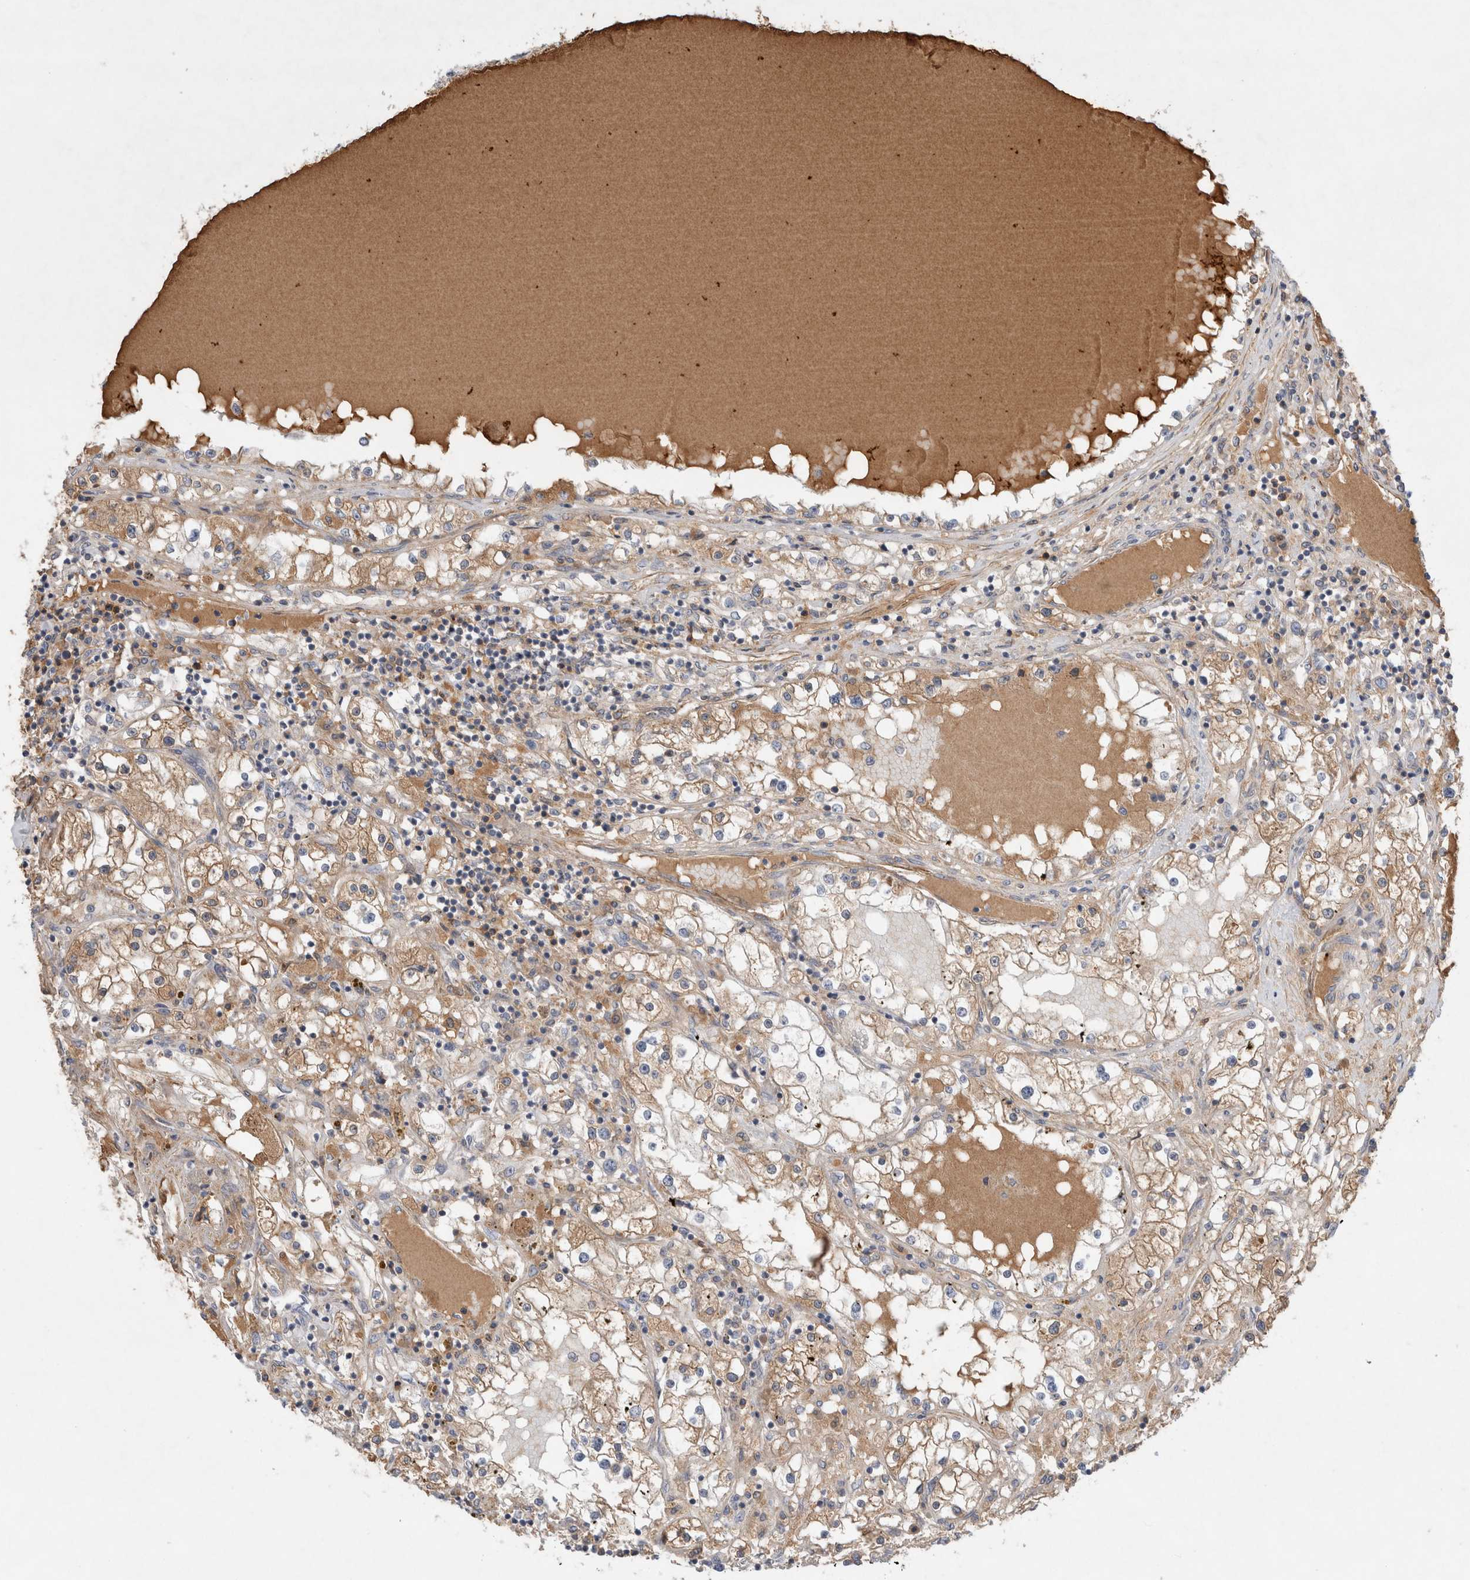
{"staining": {"intensity": "weak", "quantity": ">75%", "location": "cytoplasmic/membranous"}, "tissue": "renal cancer", "cell_type": "Tumor cells", "image_type": "cancer", "snomed": [{"axis": "morphology", "description": "Adenocarcinoma, NOS"}, {"axis": "topography", "description": "Kidney"}], "caption": "Immunohistochemical staining of adenocarcinoma (renal) demonstrates weak cytoplasmic/membranous protein positivity in about >75% of tumor cells. (IHC, brightfield microscopy, high magnification).", "gene": "MRPS28", "patient": {"sex": "male", "age": 68}}